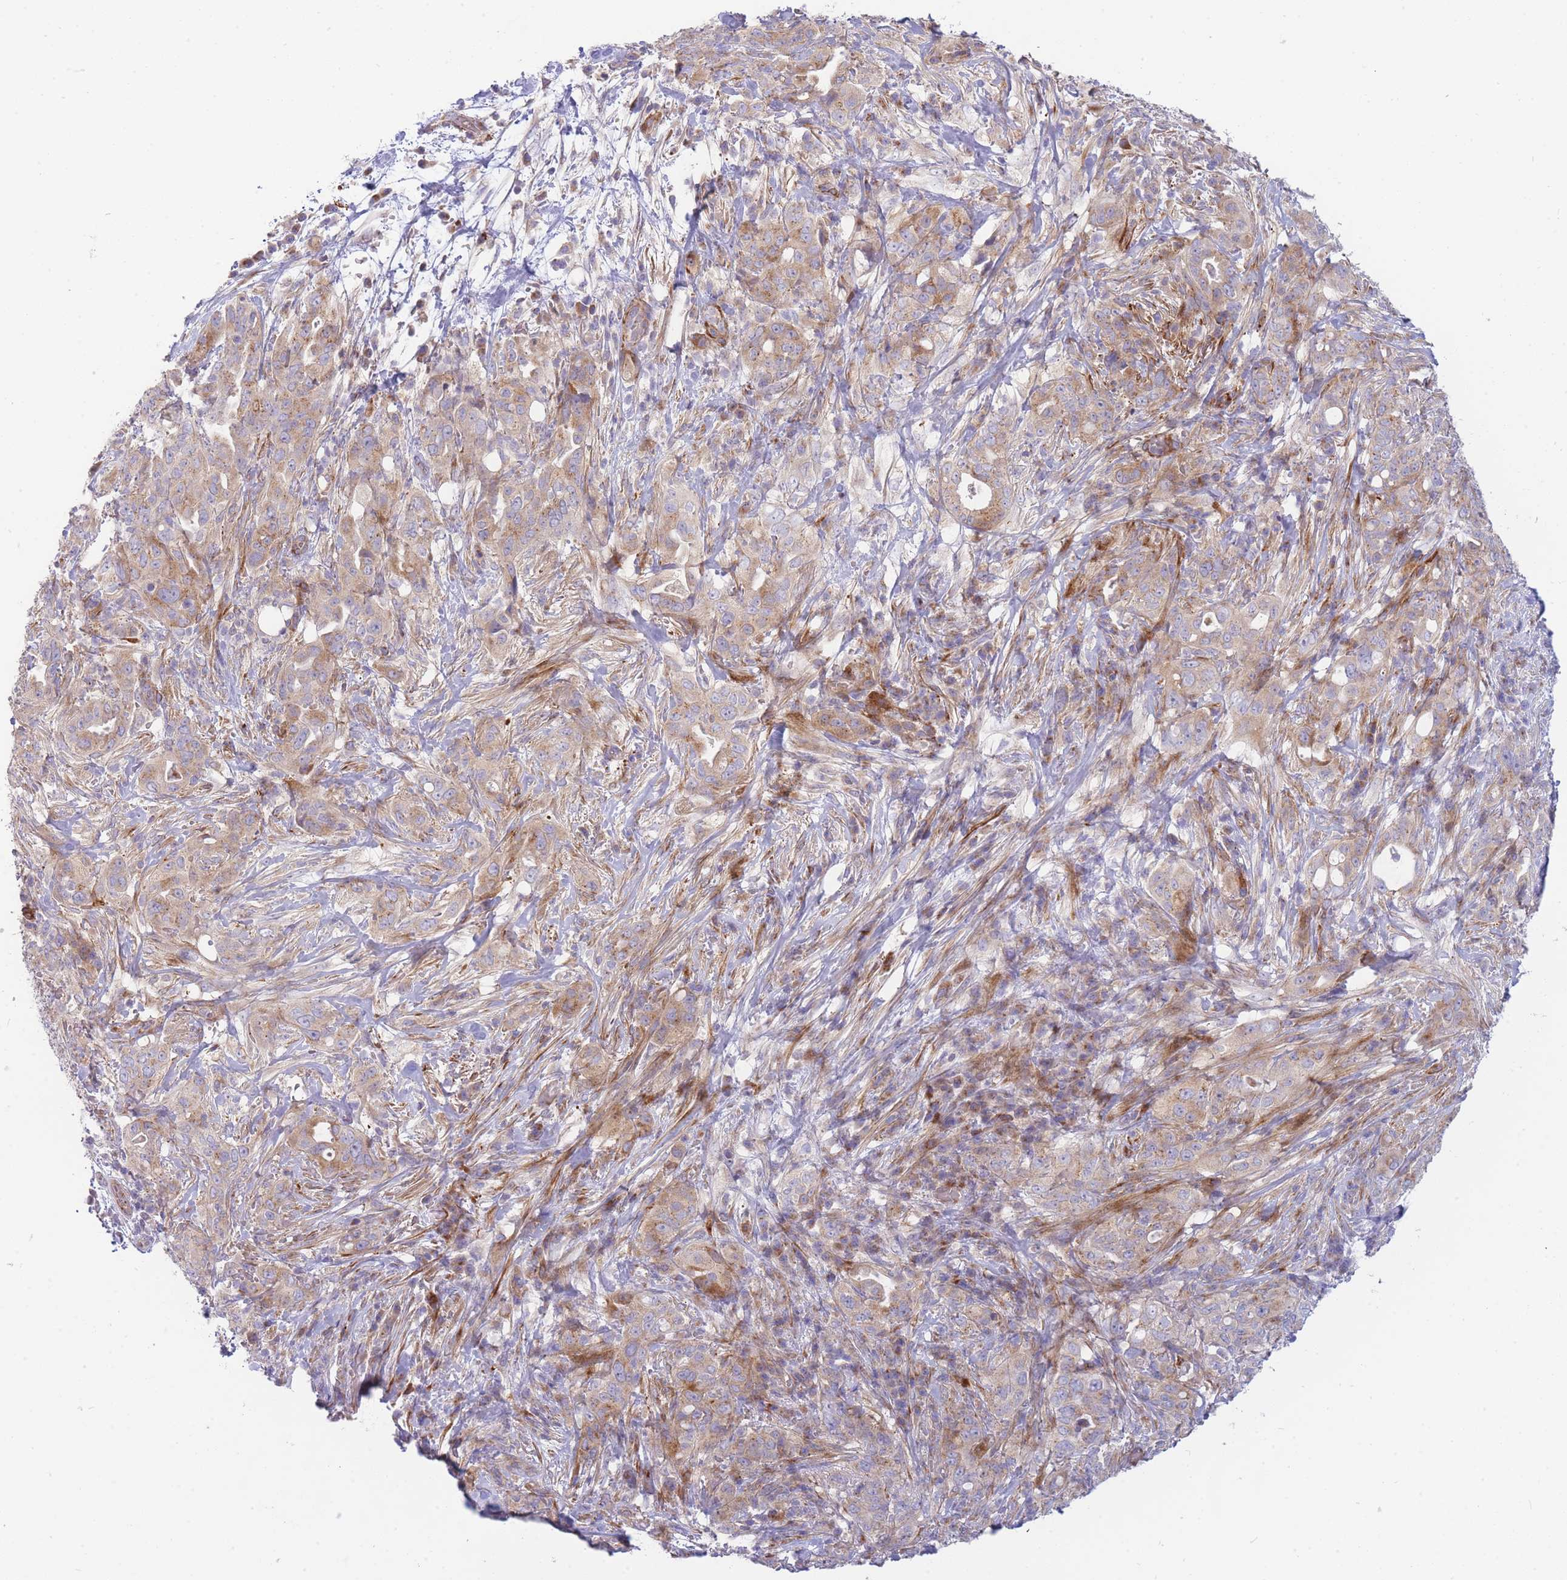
{"staining": {"intensity": "weak", "quantity": "25%-75%", "location": "cytoplasmic/membranous"}, "tissue": "pancreatic cancer", "cell_type": "Tumor cells", "image_type": "cancer", "snomed": [{"axis": "morphology", "description": "Normal tissue, NOS"}, {"axis": "morphology", "description": "Adenocarcinoma, NOS"}, {"axis": "topography", "description": "Lymph node"}, {"axis": "topography", "description": "Pancreas"}], "caption": "Brown immunohistochemical staining in pancreatic adenocarcinoma demonstrates weak cytoplasmic/membranous staining in approximately 25%-75% of tumor cells.", "gene": "ATP5MC2", "patient": {"sex": "female", "age": 67}}